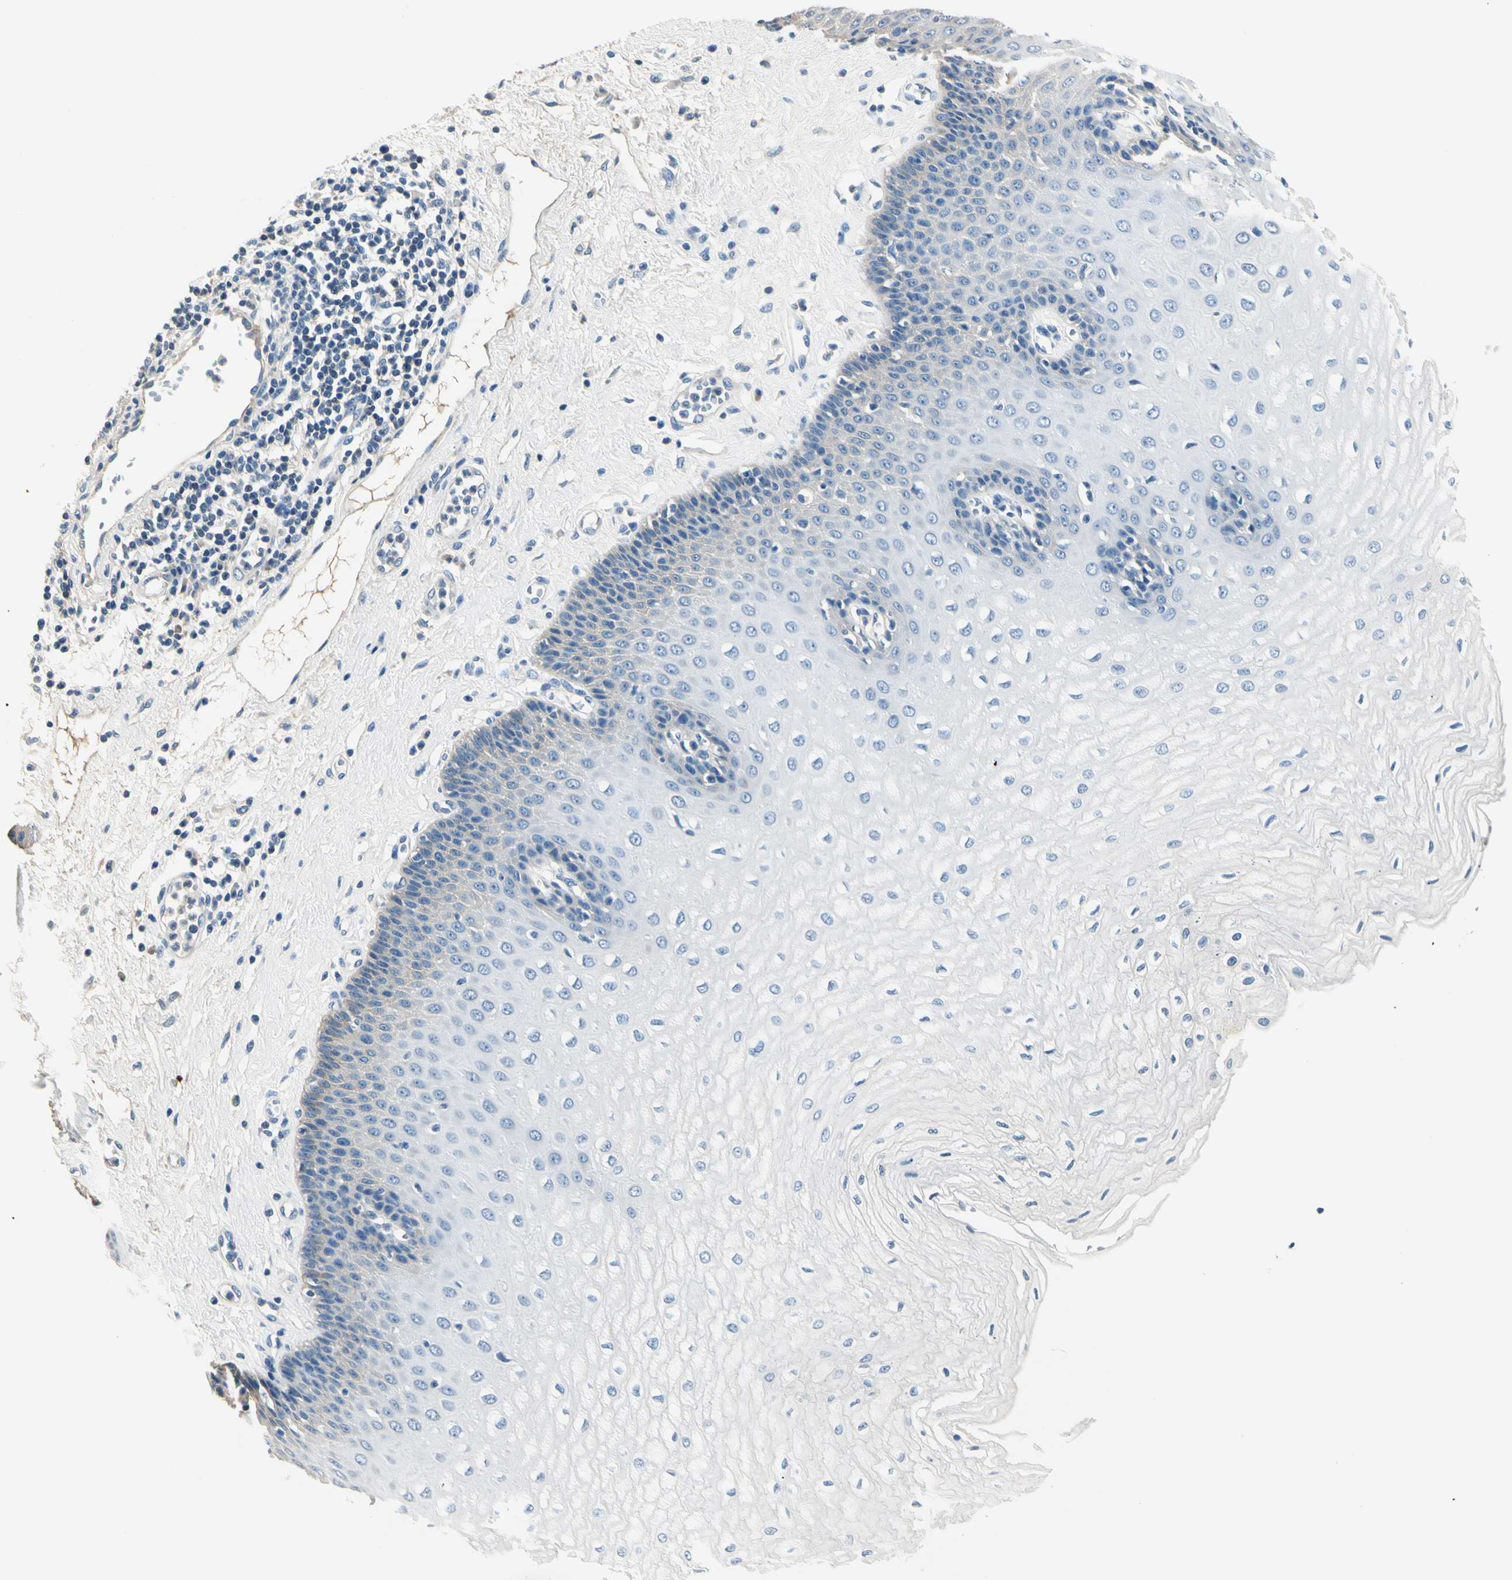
{"staining": {"intensity": "moderate", "quantity": "<25%", "location": "cytoplasmic/membranous"}, "tissue": "esophagus", "cell_type": "Squamous epithelial cells", "image_type": "normal", "snomed": [{"axis": "morphology", "description": "Normal tissue, NOS"}, {"axis": "morphology", "description": "Squamous cell carcinoma, NOS"}, {"axis": "topography", "description": "Esophagus"}], "caption": "IHC of benign human esophagus shows low levels of moderate cytoplasmic/membranous staining in approximately <25% of squamous epithelial cells. Nuclei are stained in blue.", "gene": "TGFBR3", "patient": {"sex": "male", "age": 65}}